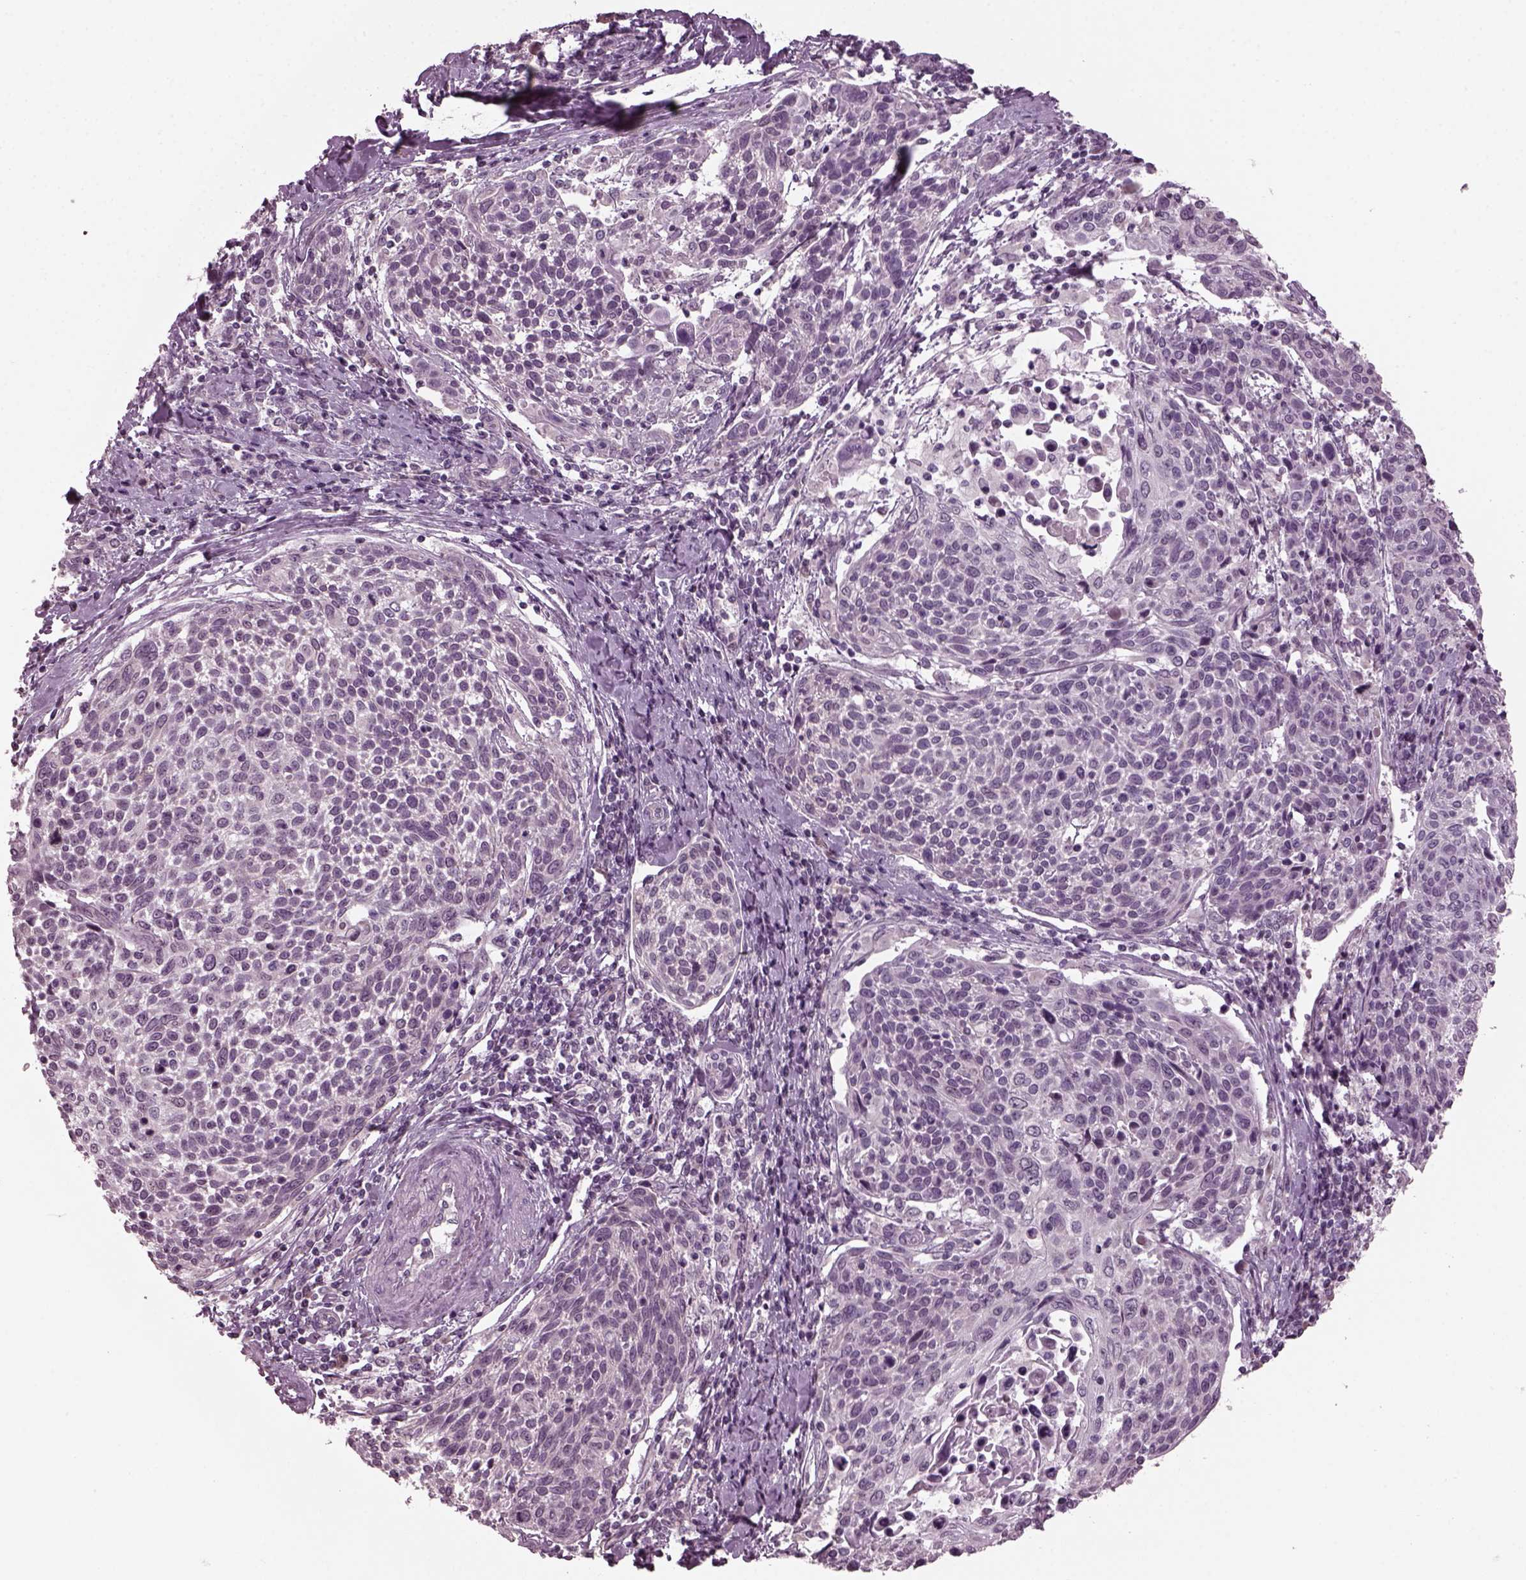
{"staining": {"intensity": "negative", "quantity": "none", "location": "none"}, "tissue": "cervical cancer", "cell_type": "Tumor cells", "image_type": "cancer", "snomed": [{"axis": "morphology", "description": "Squamous cell carcinoma, NOS"}, {"axis": "topography", "description": "Cervix"}], "caption": "A high-resolution micrograph shows immunohistochemistry (IHC) staining of cervical squamous cell carcinoma, which displays no significant staining in tumor cells.", "gene": "CLCN4", "patient": {"sex": "female", "age": 61}}